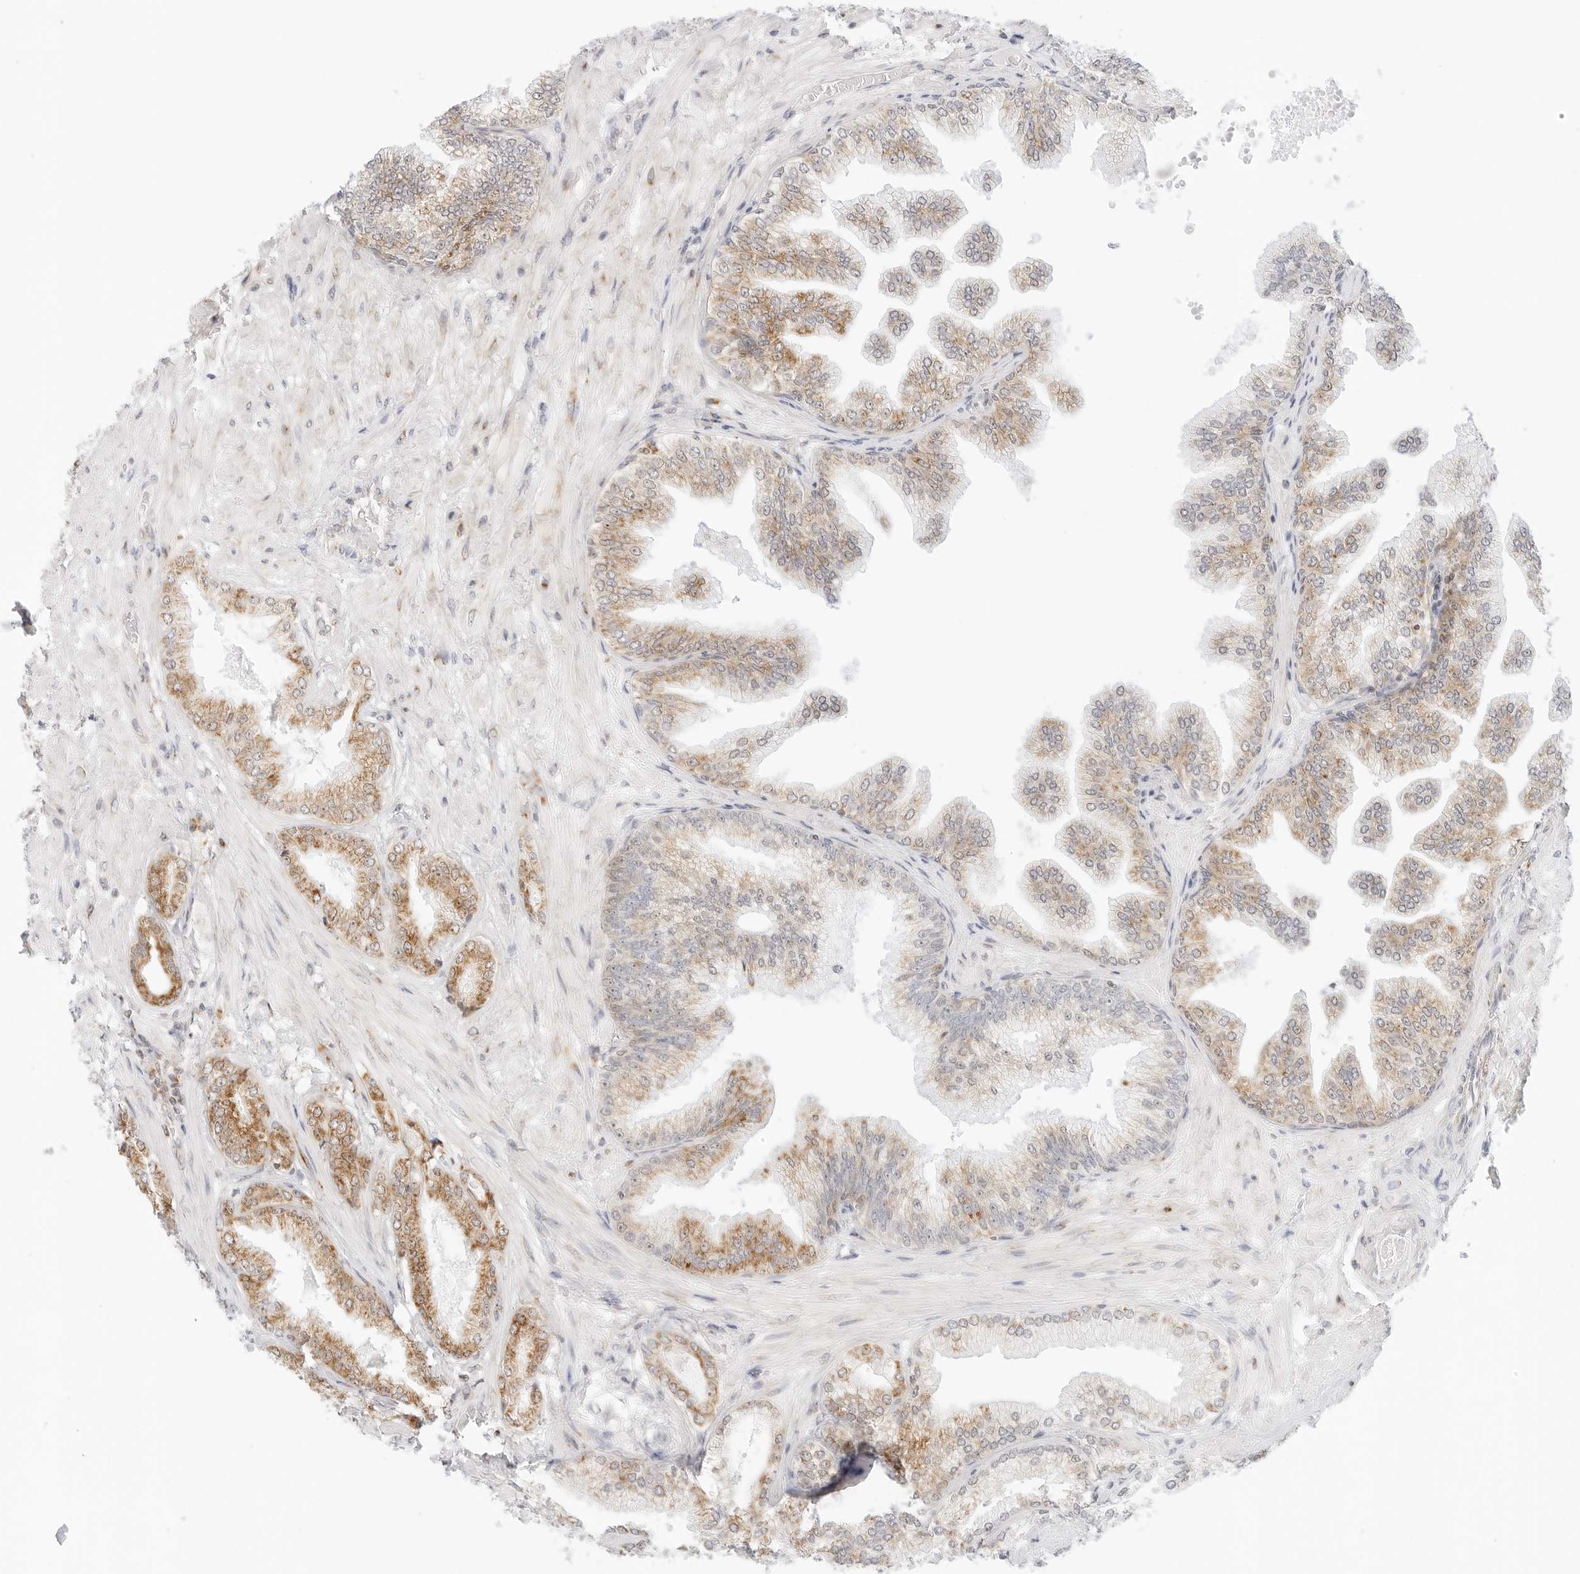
{"staining": {"intensity": "moderate", "quantity": ">75%", "location": "cytoplasmic/membranous"}, "tissue": "prostate cancer", "cell_type": "Tumor cells", "image_type": "cancer", "snomed": [{"axis": "morphology", "description": "Adenocarcinoma, Low grade"}, {"axis": "topography", "description": "Prostate"}], "caption": "IHC (DAB (3,3'-diaminobenzidine)) staining of human prostate low-grade adenocarcinoma shows moderate cytoplasmic/membranous protein staining in approximately >75% of tumor cells. (DAB (3,3'-diaminobenzidine) = brown stain, brightfield microscopy at high magnification).", "gene": "FH", "patient": {"sex": "male", "age": 63}}